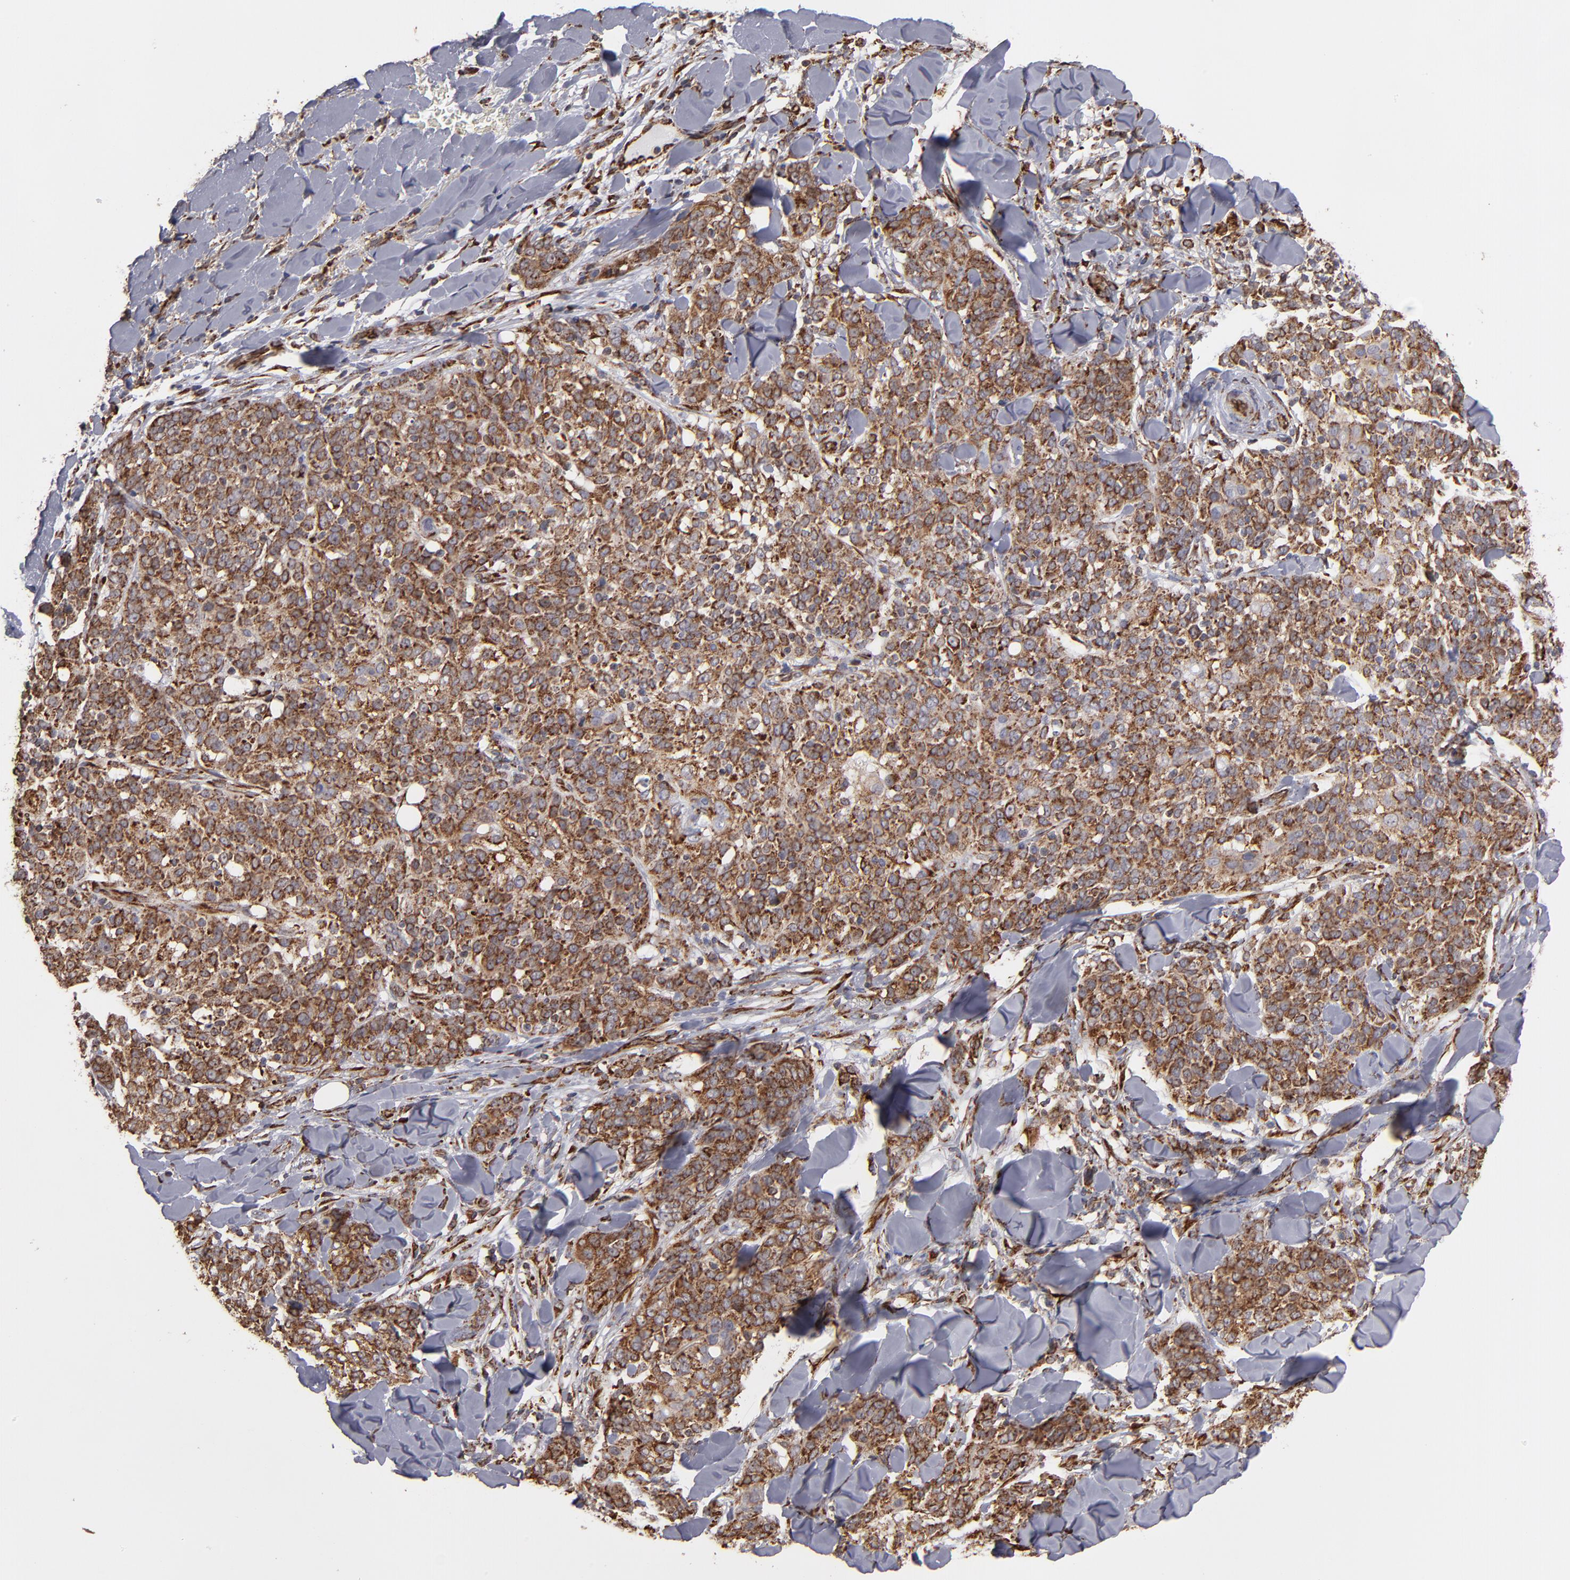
{"staining": {"intensity": "moderate", "quantity": ">75%", "location": "cytoplasmic/membranous"}, "tissue": "skin cancer", "cell_type": "Tumor cells", "image_type": "cancer", "snomed": [{"axis": "morphology", "description": "Normal tissue, NOS"}, {"axis": "morphology", "description": "Squamous cell carcinoma, NOS"}, {"axis": "topography", "description": "Skin"}], "caption": "Tumor cells exhibit medium levels of moderate cytoplasmic/membranous staining in approximately >75% of cells in squamous cell carcinoma (skin).", "gene": "KTN1", "patient": {"sex": "female", "age": 83}}